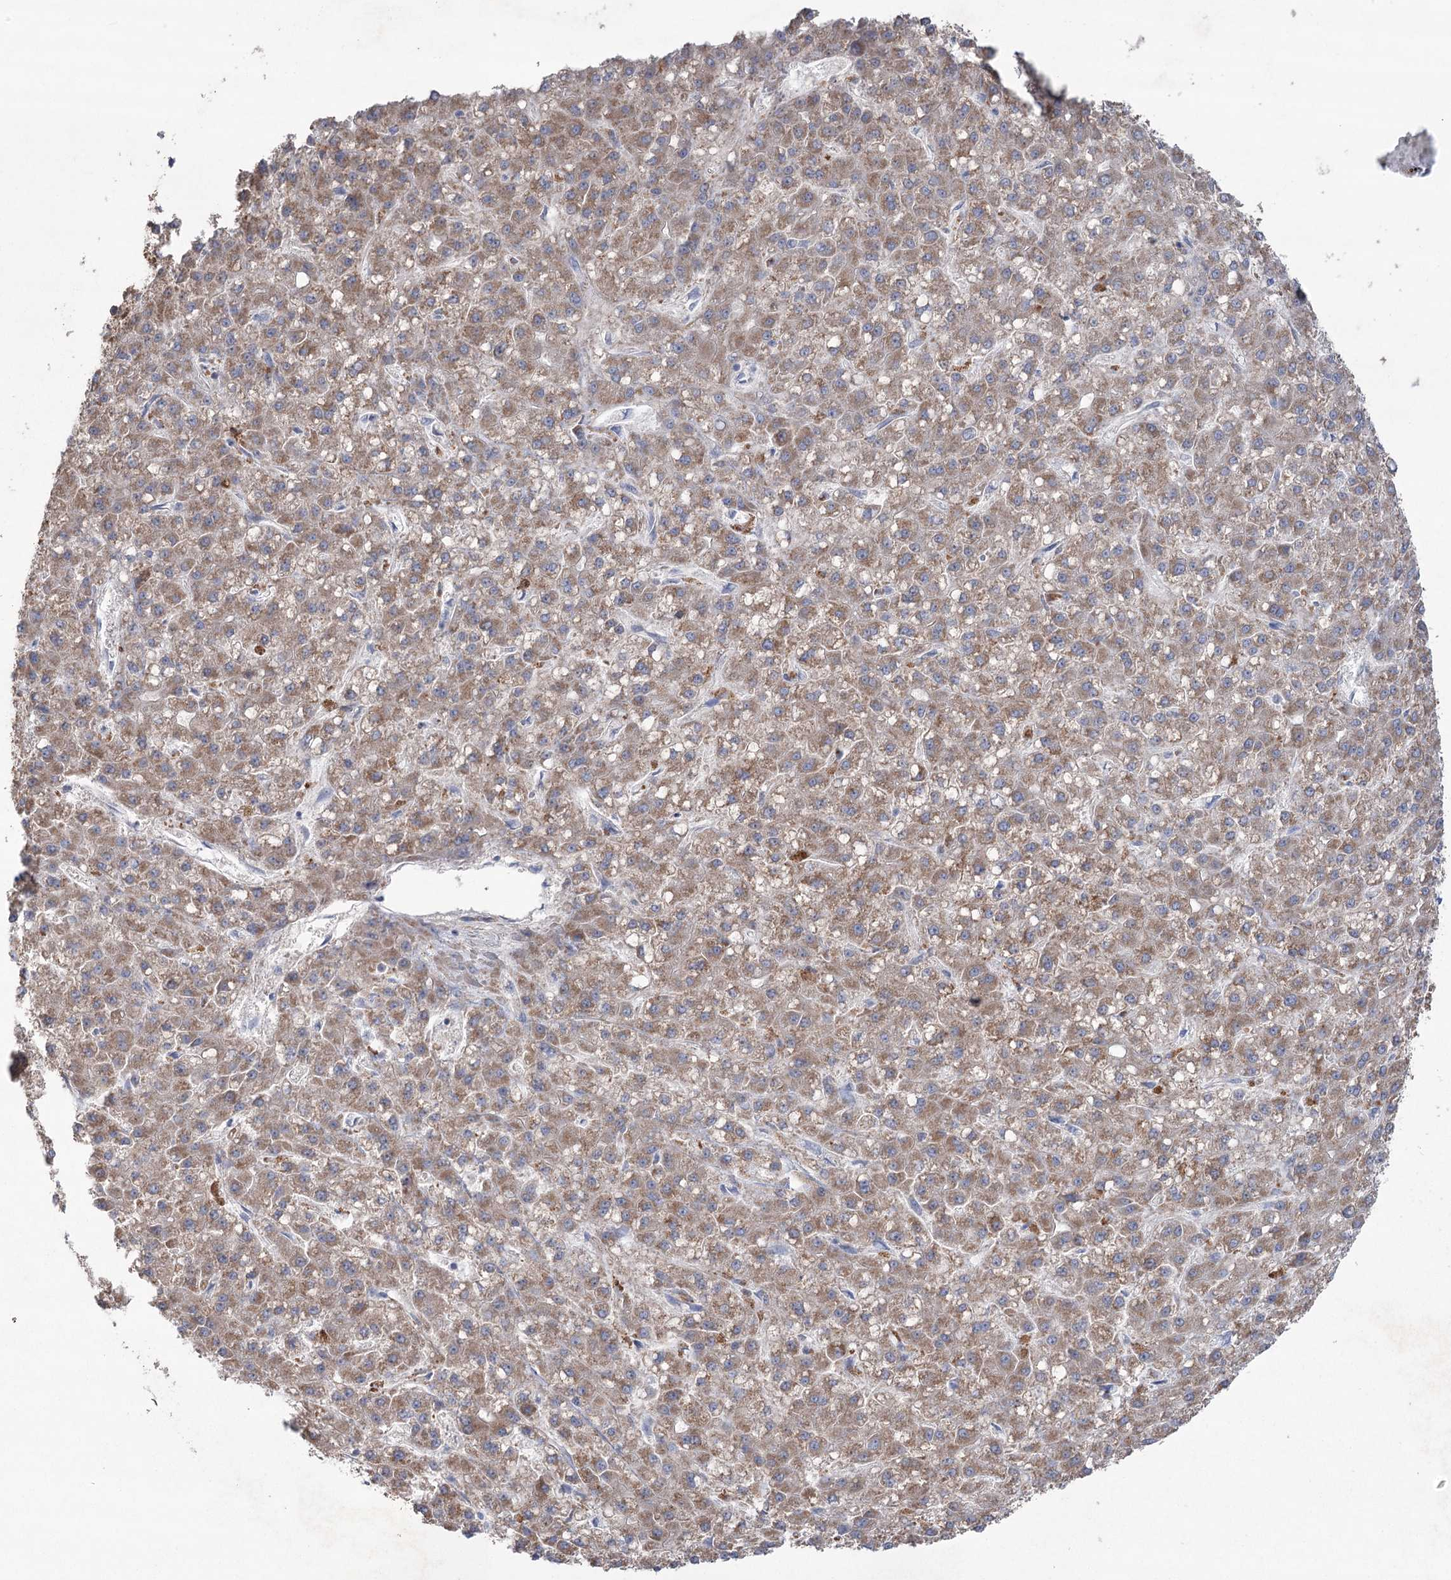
{"staining": {"intensity": "moderate", "quantity": ">75%", "location": "cytoplasmic/membranous"}, "tissue": "liver cancer", "cell_type": "Tumor cells", "image_type": "cancer", "snomed": [{"axis": "morphology", "description": "Carcinoma, Hepatocellular, NOS"}, {"axis": "topography", "description": "Liver"}], "caption": "Hepatocellular carcinoma (liver) was stained to show a protein in brown. There is medium levels of moderate cytoplasmic/membranous positivity in approximately >75% of tumor cells. (Stains: DAB (3,3'-diaminobenzidine) in brown, nuclei in blue, Microscopy: brightfield microscopy at high magnification).", "gene": "MTCH2", "patient": {"sex": "male", "age": 67}}